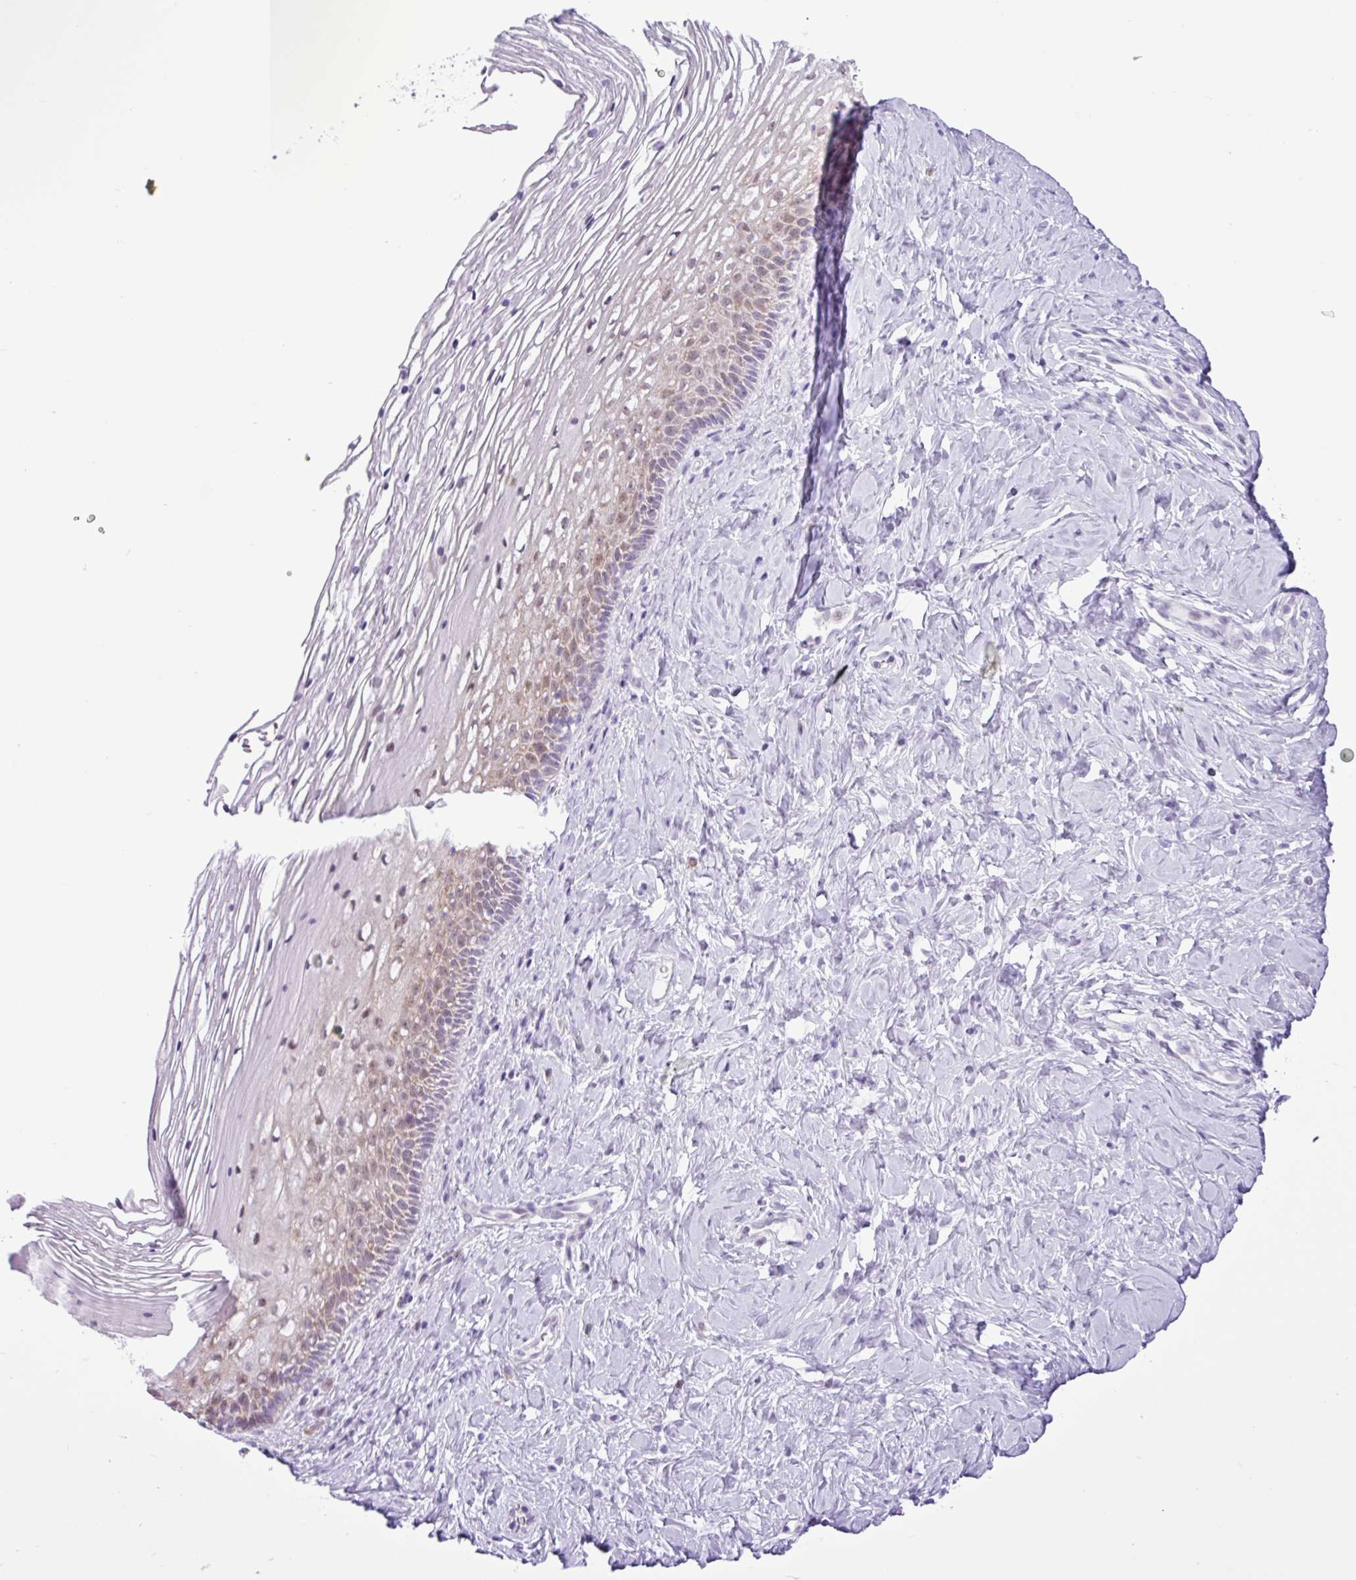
{"staining": {"intensity": "moderate", "quantity": "25%-75%", "location": "nuclear"}, "tissue": "cervix", "cell_type": "Glandular cells", "image_type": "normal", "snomed": [{"axis": "morphology", "description": "Normal tissue, NOS"}, {"axis": "topography", "description": "Cervix"}], "caption": "Glandular cells demonstrate medium levels of moderate nuclear positivity in approximately 25%-75% of cells in normal cervix.", "gene": "ELOA2", "patient": {"sex": "female", "age": 36}}